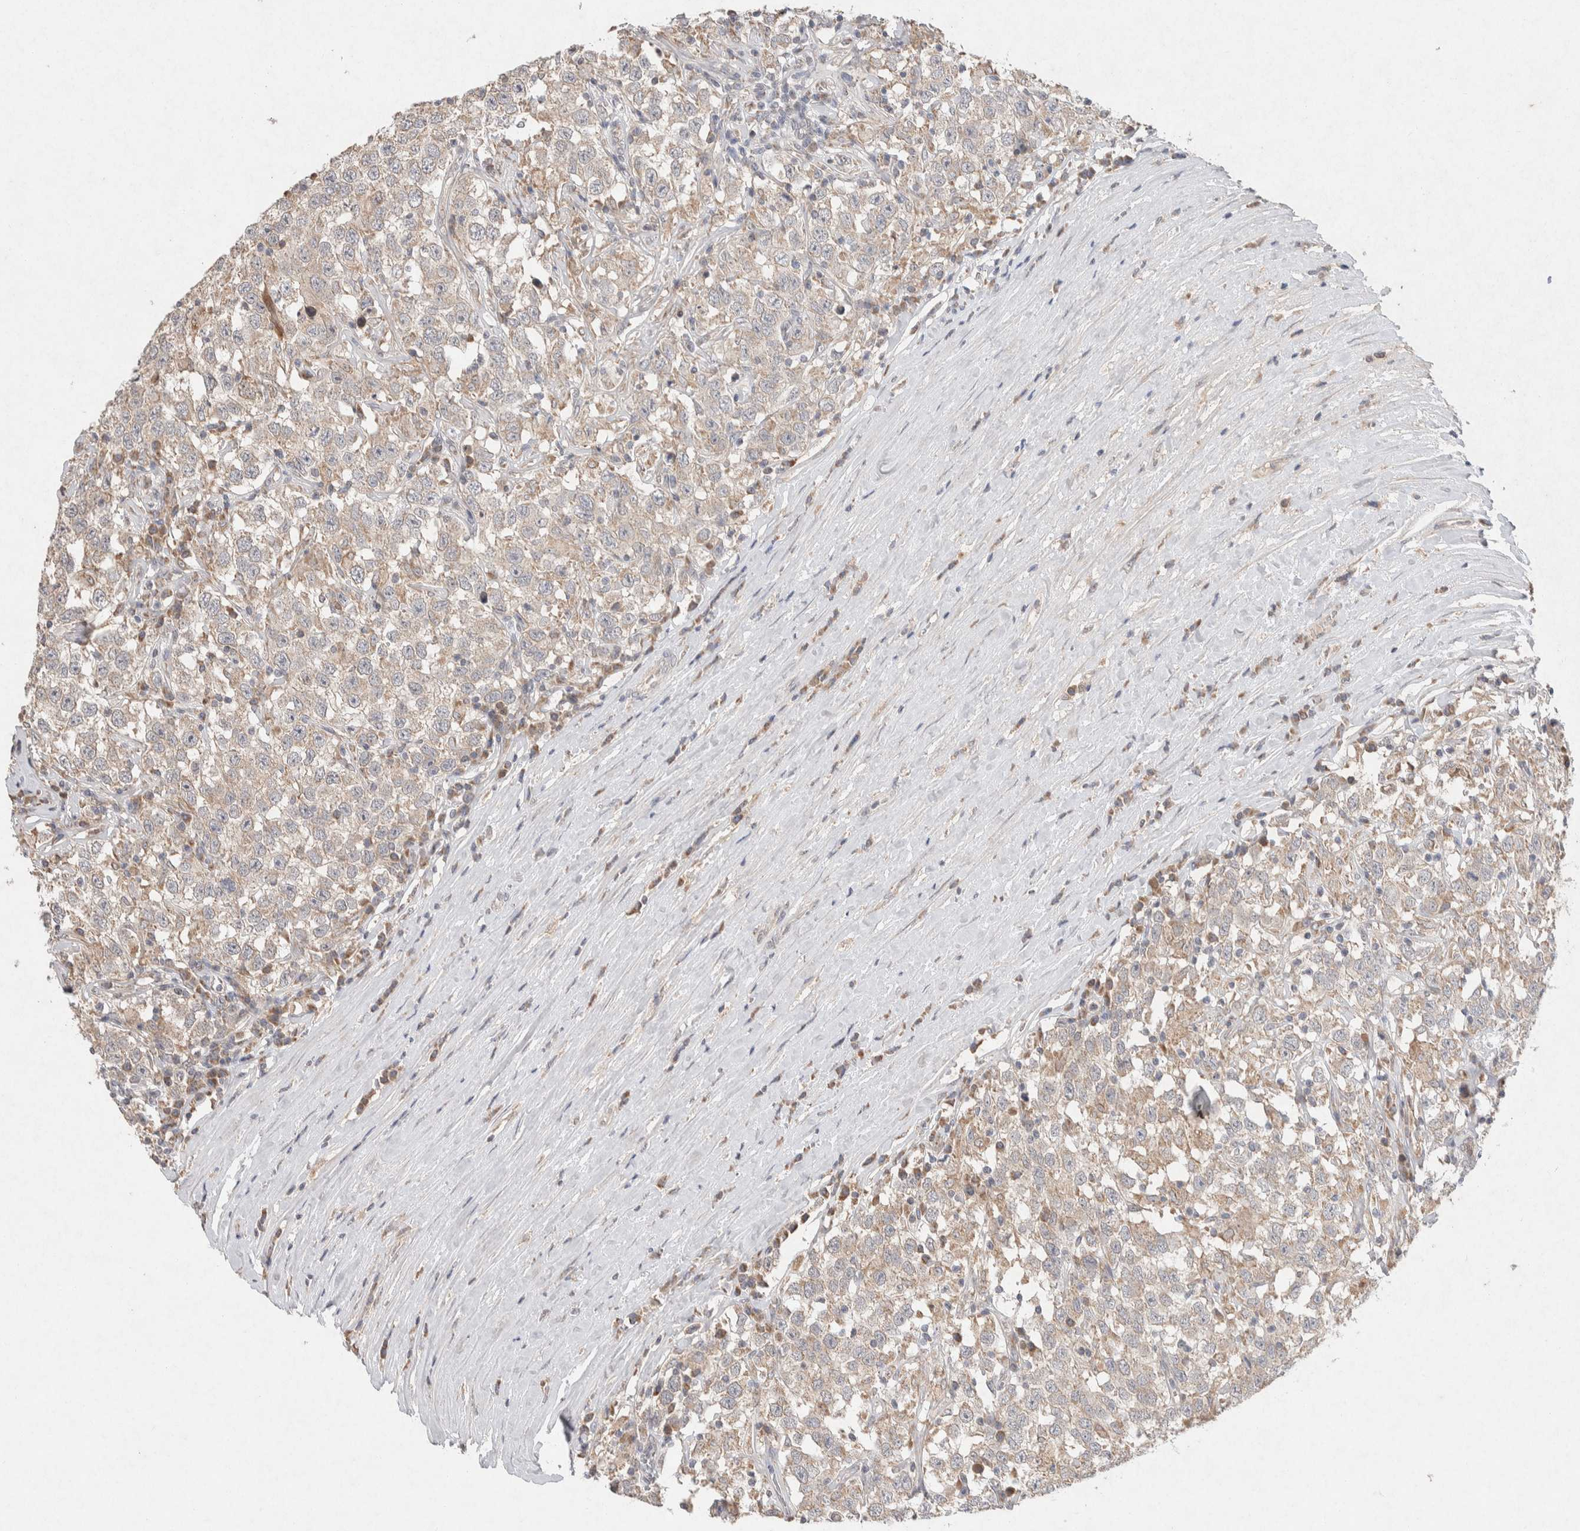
{"staining": {"intensity": "weak", "quantity": "<25%", "location": "cytoplasmic/membranous"}, "tissue": "testis cancer", "cell_type": "Tumor cells", "image_type": "cancer", "snomed": [{"axis": "morphology", "description": "Seminoma, NOS"}, {"axis": "topography", "description": "Testis"}], "caption": "This micrograph is of testis cancer stained with immunohistochemistry to label a protein in brown with the nuclei are counter-stained blue. There is no expression in tumor cells.", "gene": "CMTM4", "patient": {"sex": "male", "age": 41}}